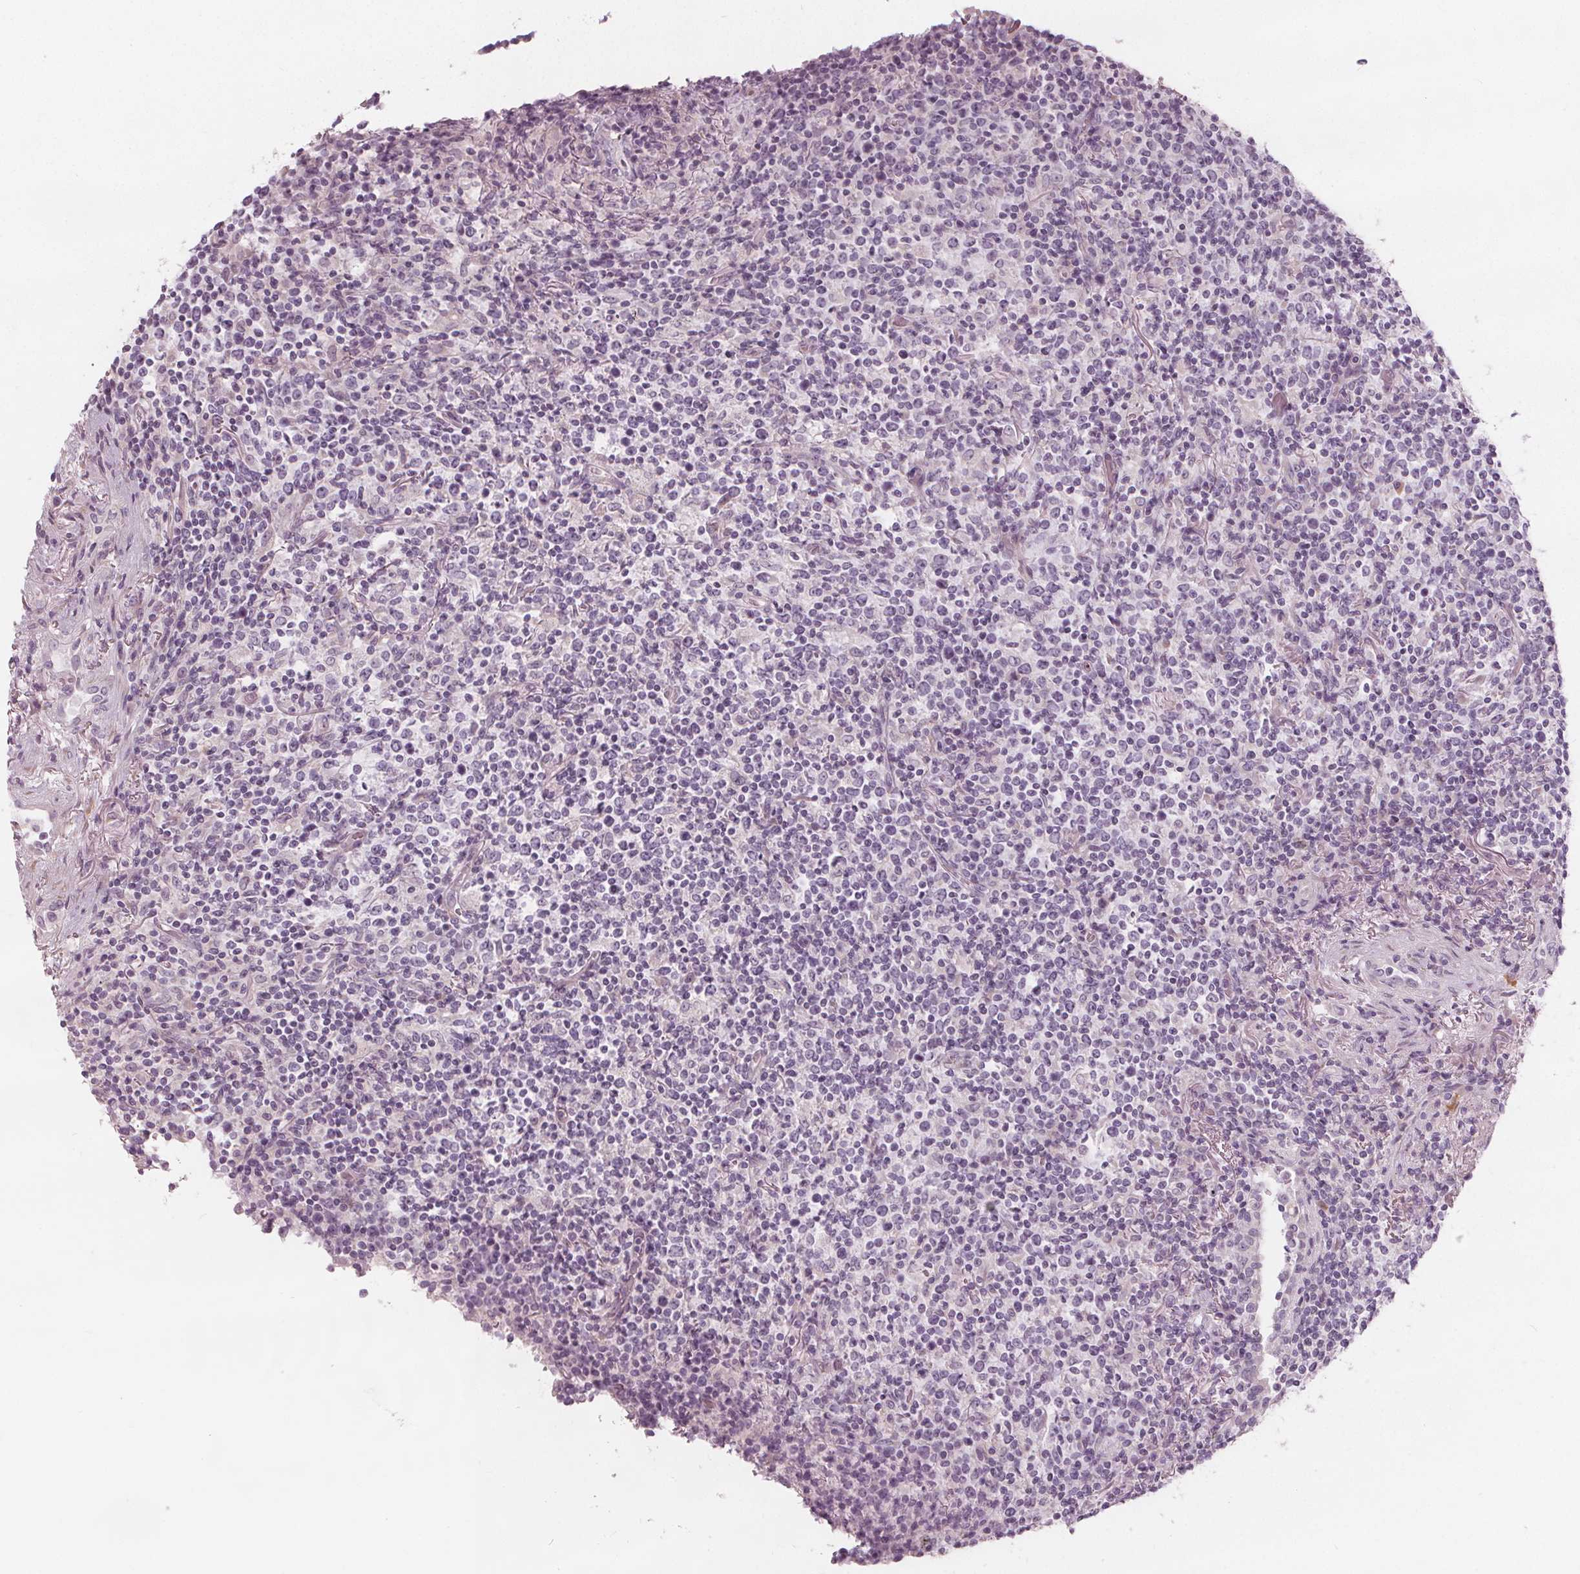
{"staining": {"intensity": "negative", "quantity": "none", "location": "none"}, "tissue": "lymphoma", "cell_type": "Tumor cells", "image_type": "cancer", "snomed": [{"axis": "morphology", "description": "Malignant lymphoma, non-Hodgkin's type, High grade"}, {"axis": "topography", "description": "Lung"}], "caption": "A high-resolution micrograph shows immunohistochemistry staining of high-grade malignant lymphoma, non-Hodgkin's type, which demonstrates no significant staining in tumor cells.", "gene": "BRSK1", "patient": {"sex": "male", "age": 79}}